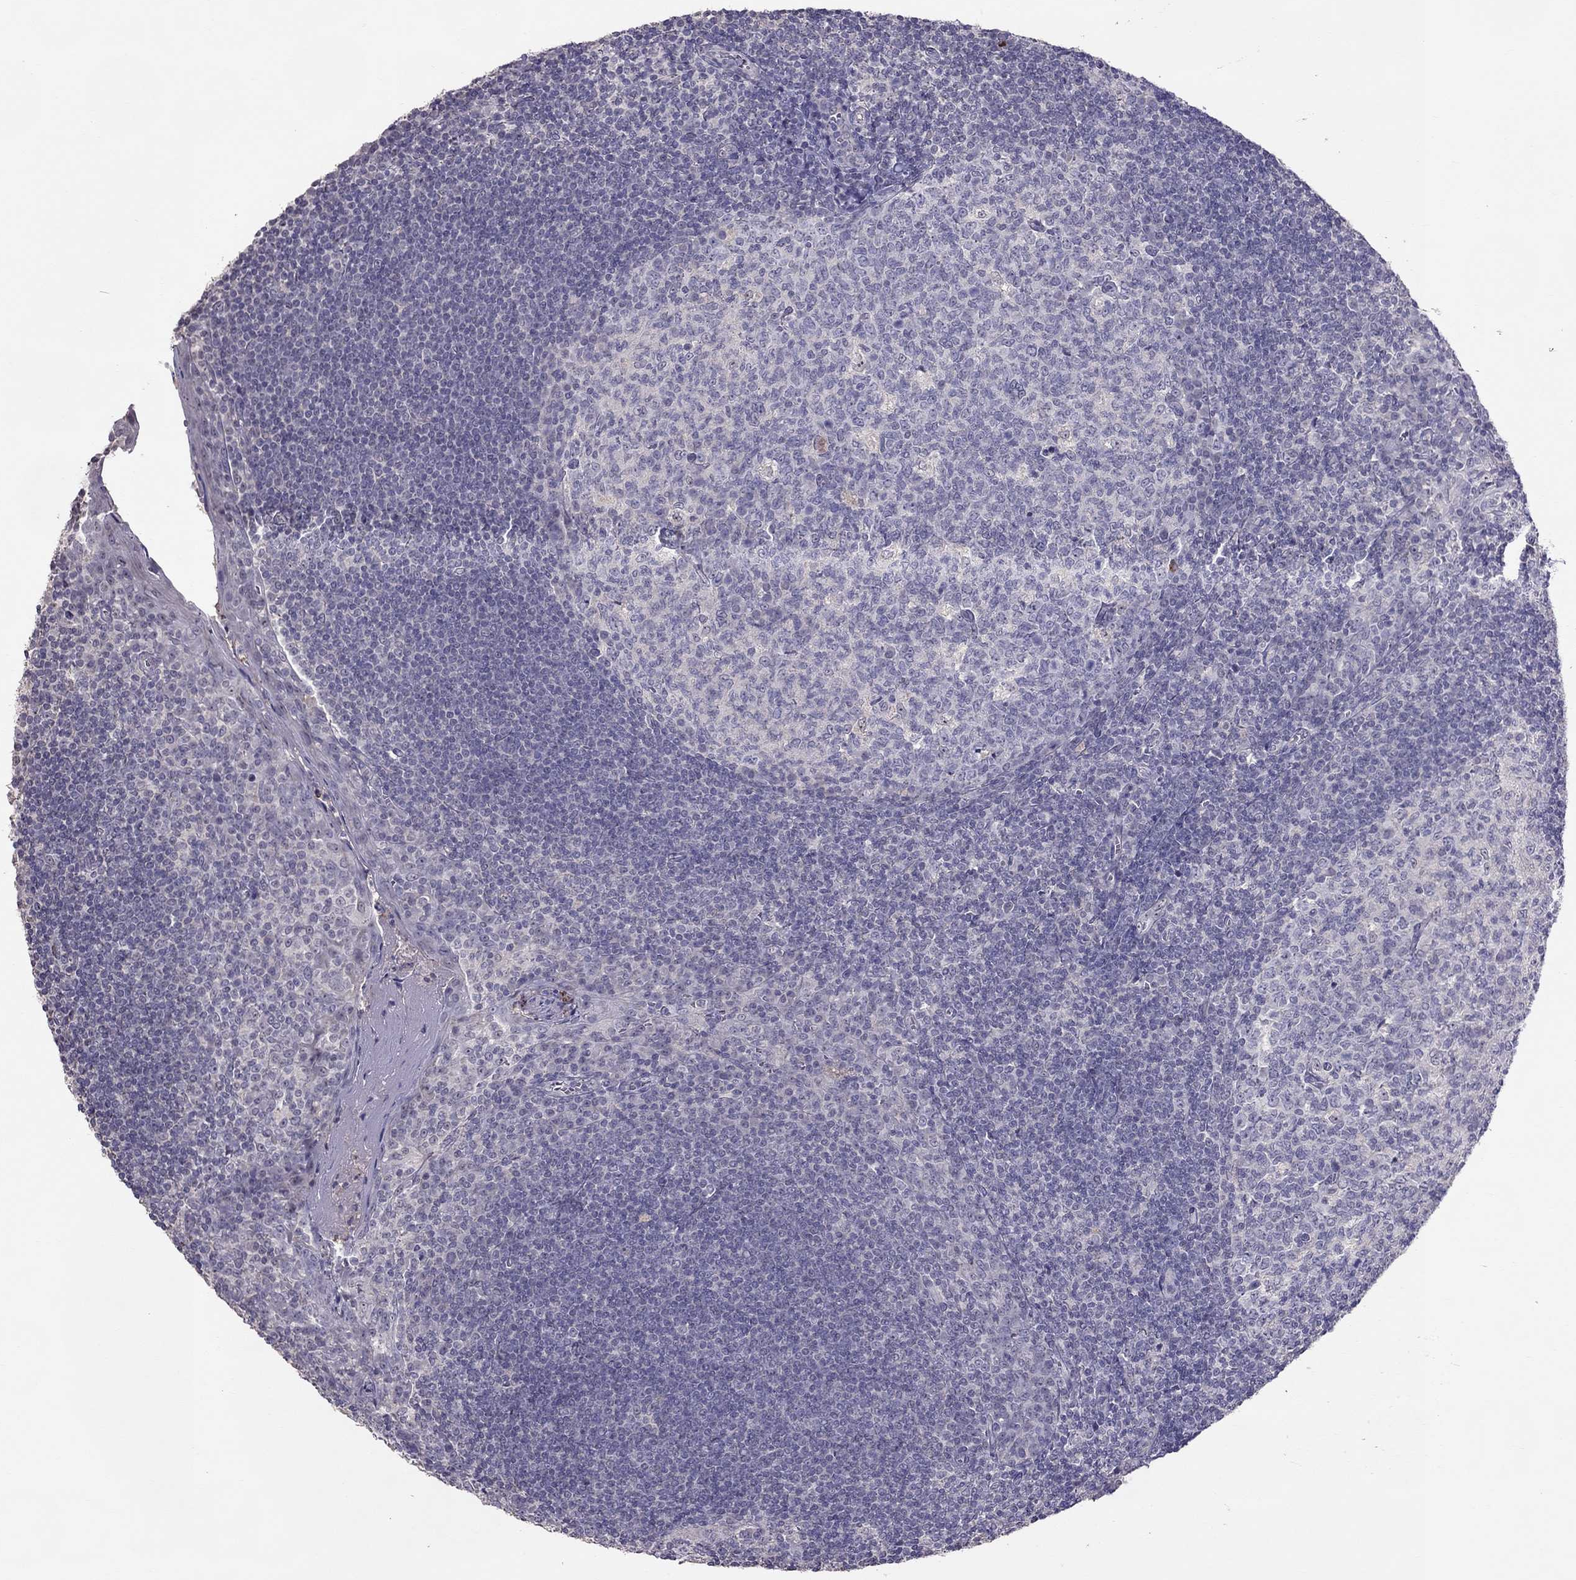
{"staining": {"intensity": "negative", "quantity": "none", "location": "none"}, "tissue": "tonsil", "cell_type": "Germinal center cells", "image_type": "normal", "snomed": [{"axis": "morphology", "description": "Normal tissue, NOS"}, {"axis": "topography", "description": "Tonsil"}], "caption": "Immunohistochemical staining of unremarkable human tonsil demonstrates no significant staining in germinal center cells. (DAB (3,3'-diaminobenzidine) immunohistochemistry (IHC), high magnification).", "gene": "LRRC46", "patient": {"sex": "female", "age": 13}}